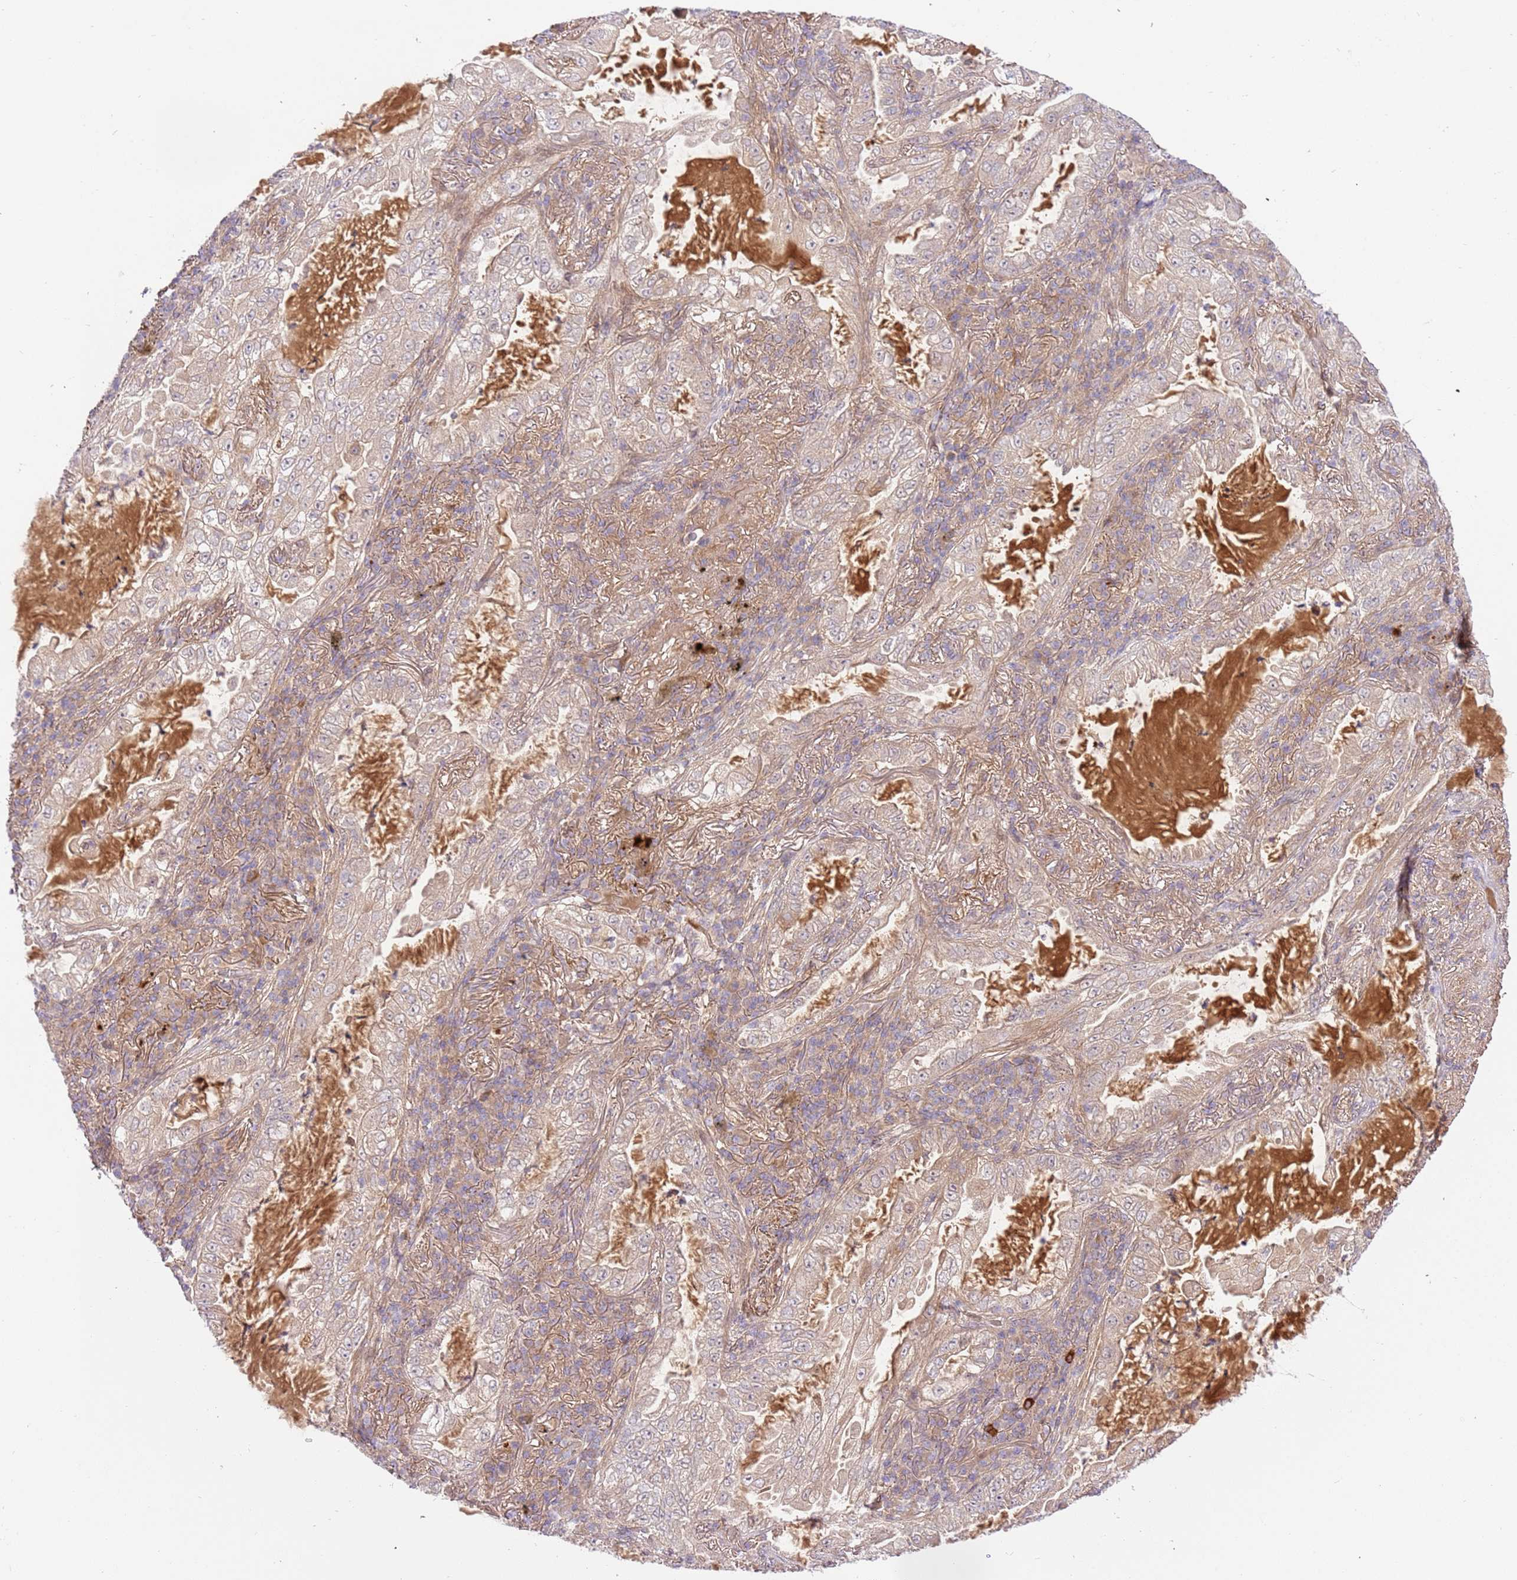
{"staining": {"intensity": "negative", "quantity": "none", "location": "none"}, "tissue": "lung cancer", "cell_type": "Tumor cells", "image_type": "cancer", "snomed": [{"axis": "morphology", "description": "Adenocarcinoma, NOS"}, {"axis": "topography", "description": "Lung"}], "caption": "This is an immunohistochemistry (IHC) histopathology image of human adenocarcinoma (lung). There is no staining in tumor cells.", "gene": "C8G", "patient": {"sex": "female", "age": 73}}